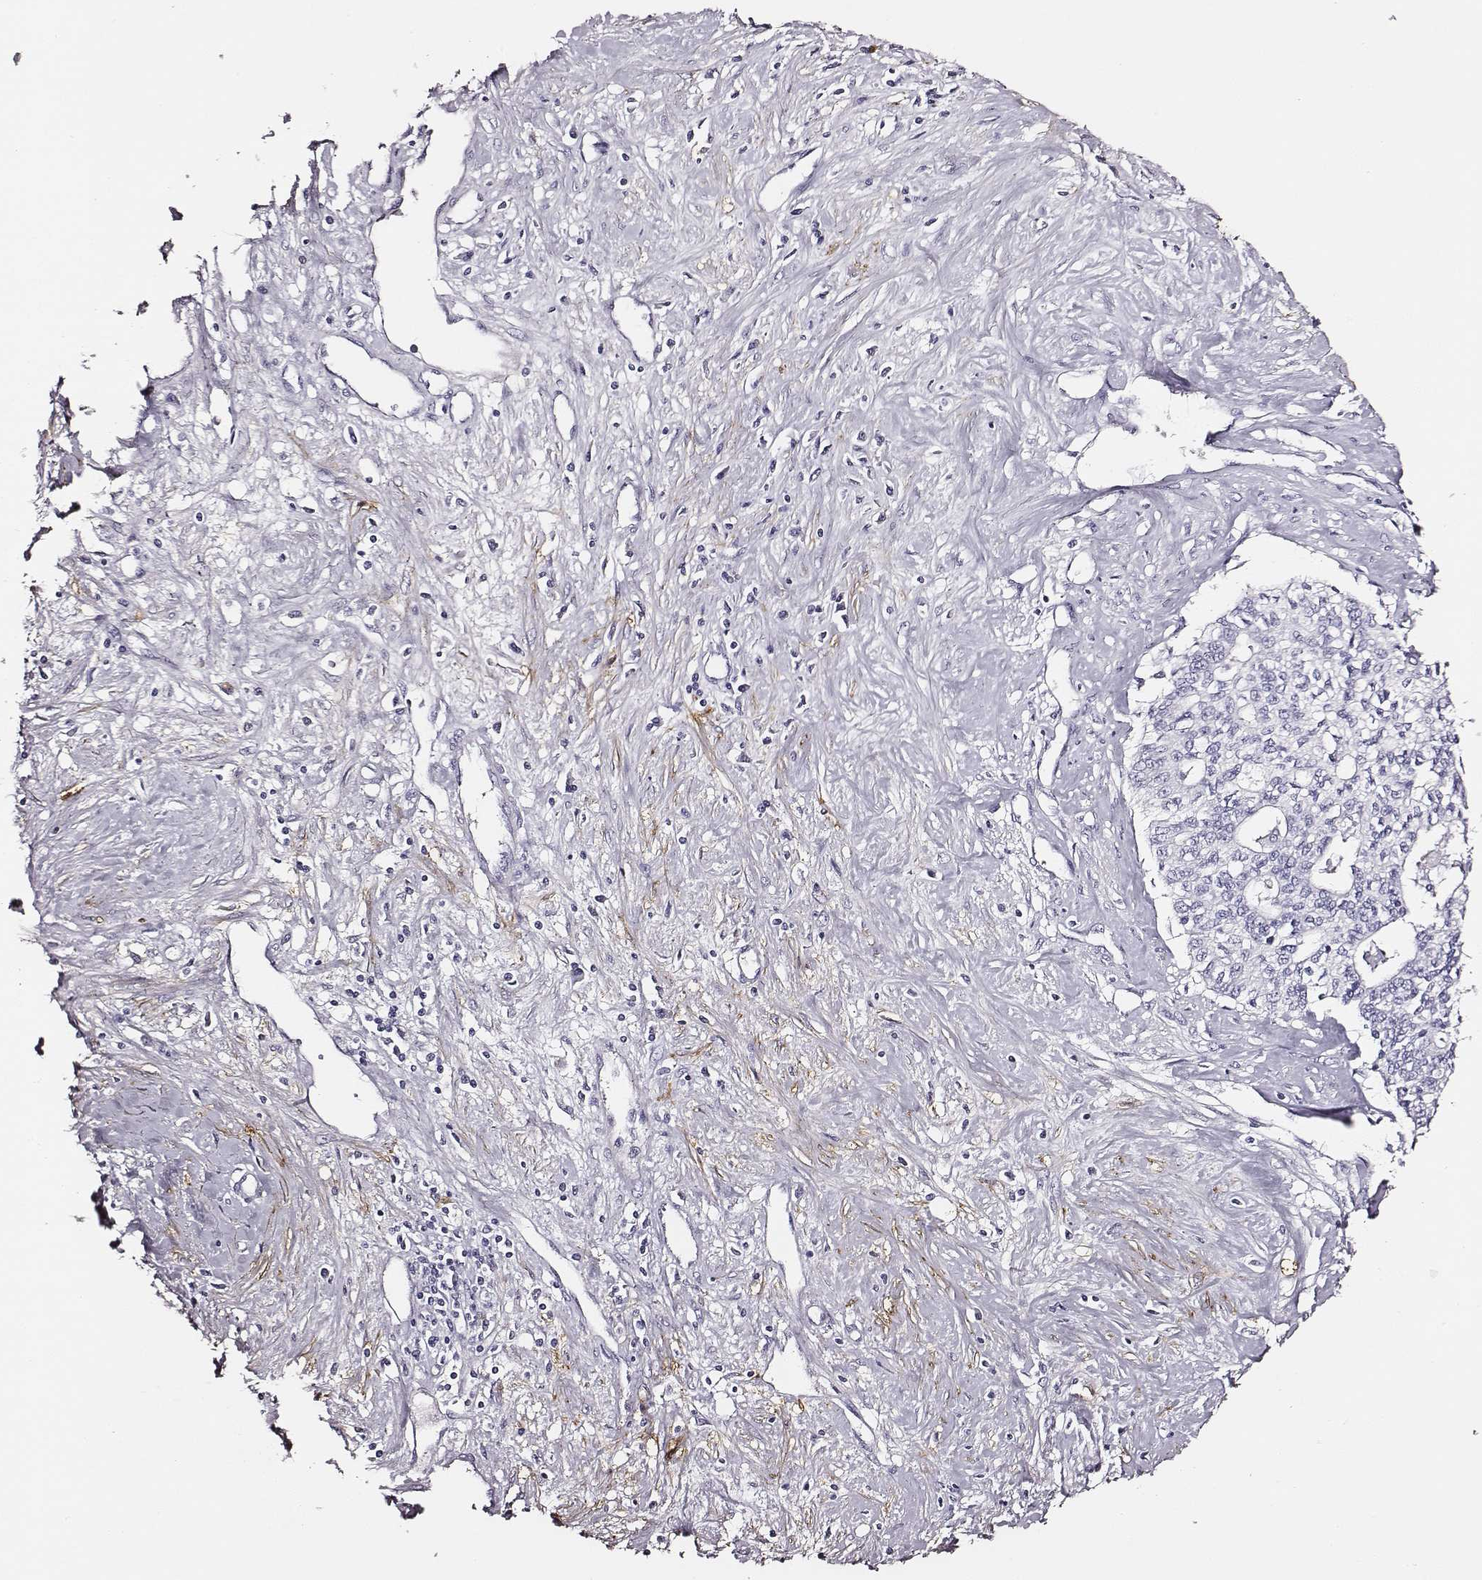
{"staining": {"intensity": "negative", "quantity": "none", "location": "none"}, "tissue": "liver cancer", "cell_type": "Tumor cells", "image_type": "cancer", "snomed": [{"axis": "morphology", "description": "Cholangiocarcinoma"}, {"axis": "topography", "description": "Liver"}], "caption": "An immunohistochemistry photomicrograph of liver cholangiocarcinoma is shown. There is no staining in tumor cells of liver cholangiocarcinoma.", "gene": "DPEP1", "patient": {"sex": "female", "age": 61}}